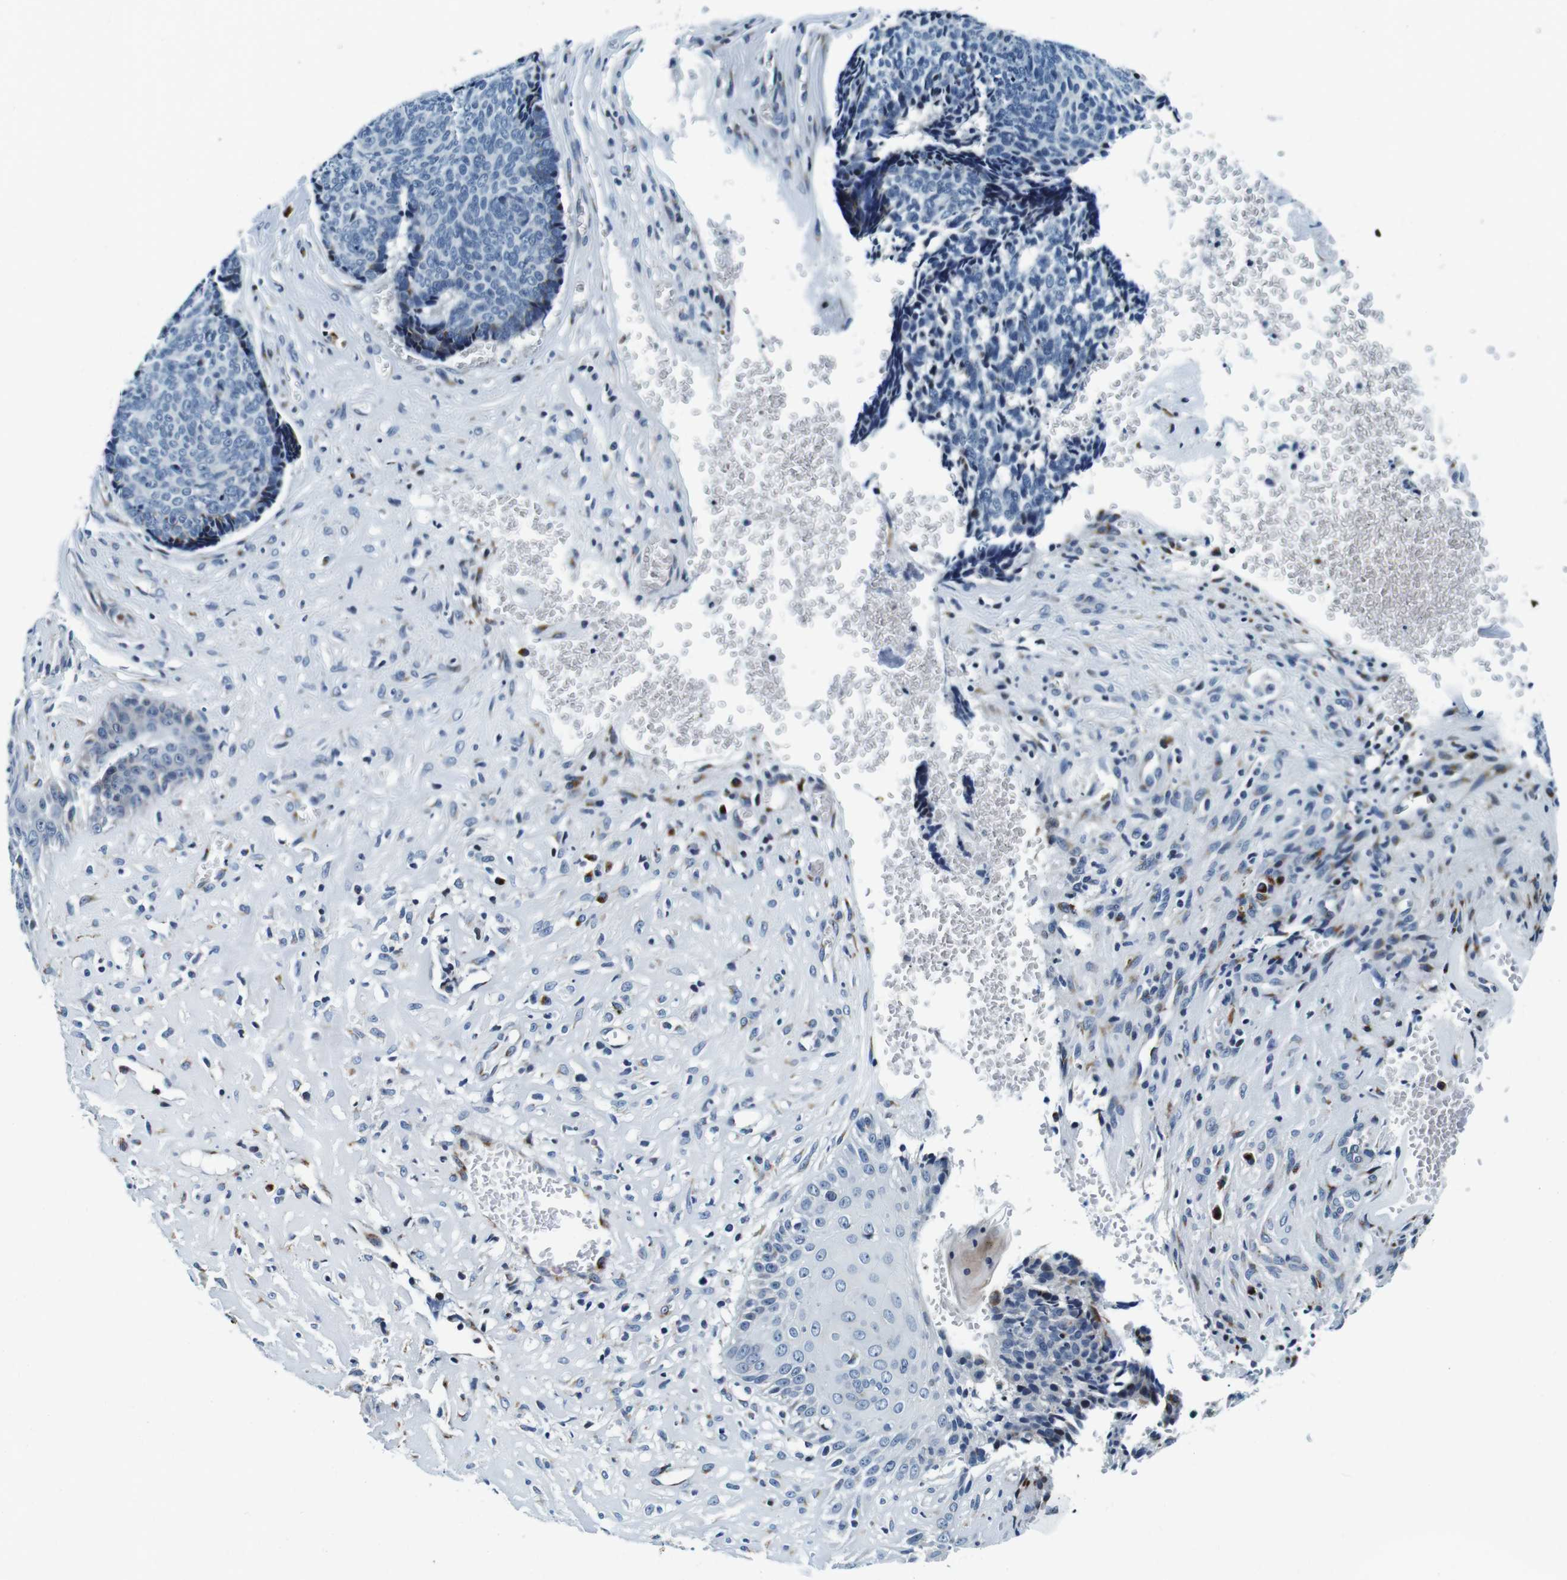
{"staining": {"intensity": "negative", "quantity": "none", "location": "none"}, "tissue": "skin cancer", "cell_type": "Tumor cells", "image_type": "cancer", "snomed": [{"axis": "morphology", "description": "Basal cell carcinoma"}, {"axis": "topography", "description": "Skin"}], "caption": "DAB immunohistochemical staining of human skin cancer exhibits no significant staining in tumor cells.", "gene": "FAR2", "patient": {"sex": "male", "age": 84}}